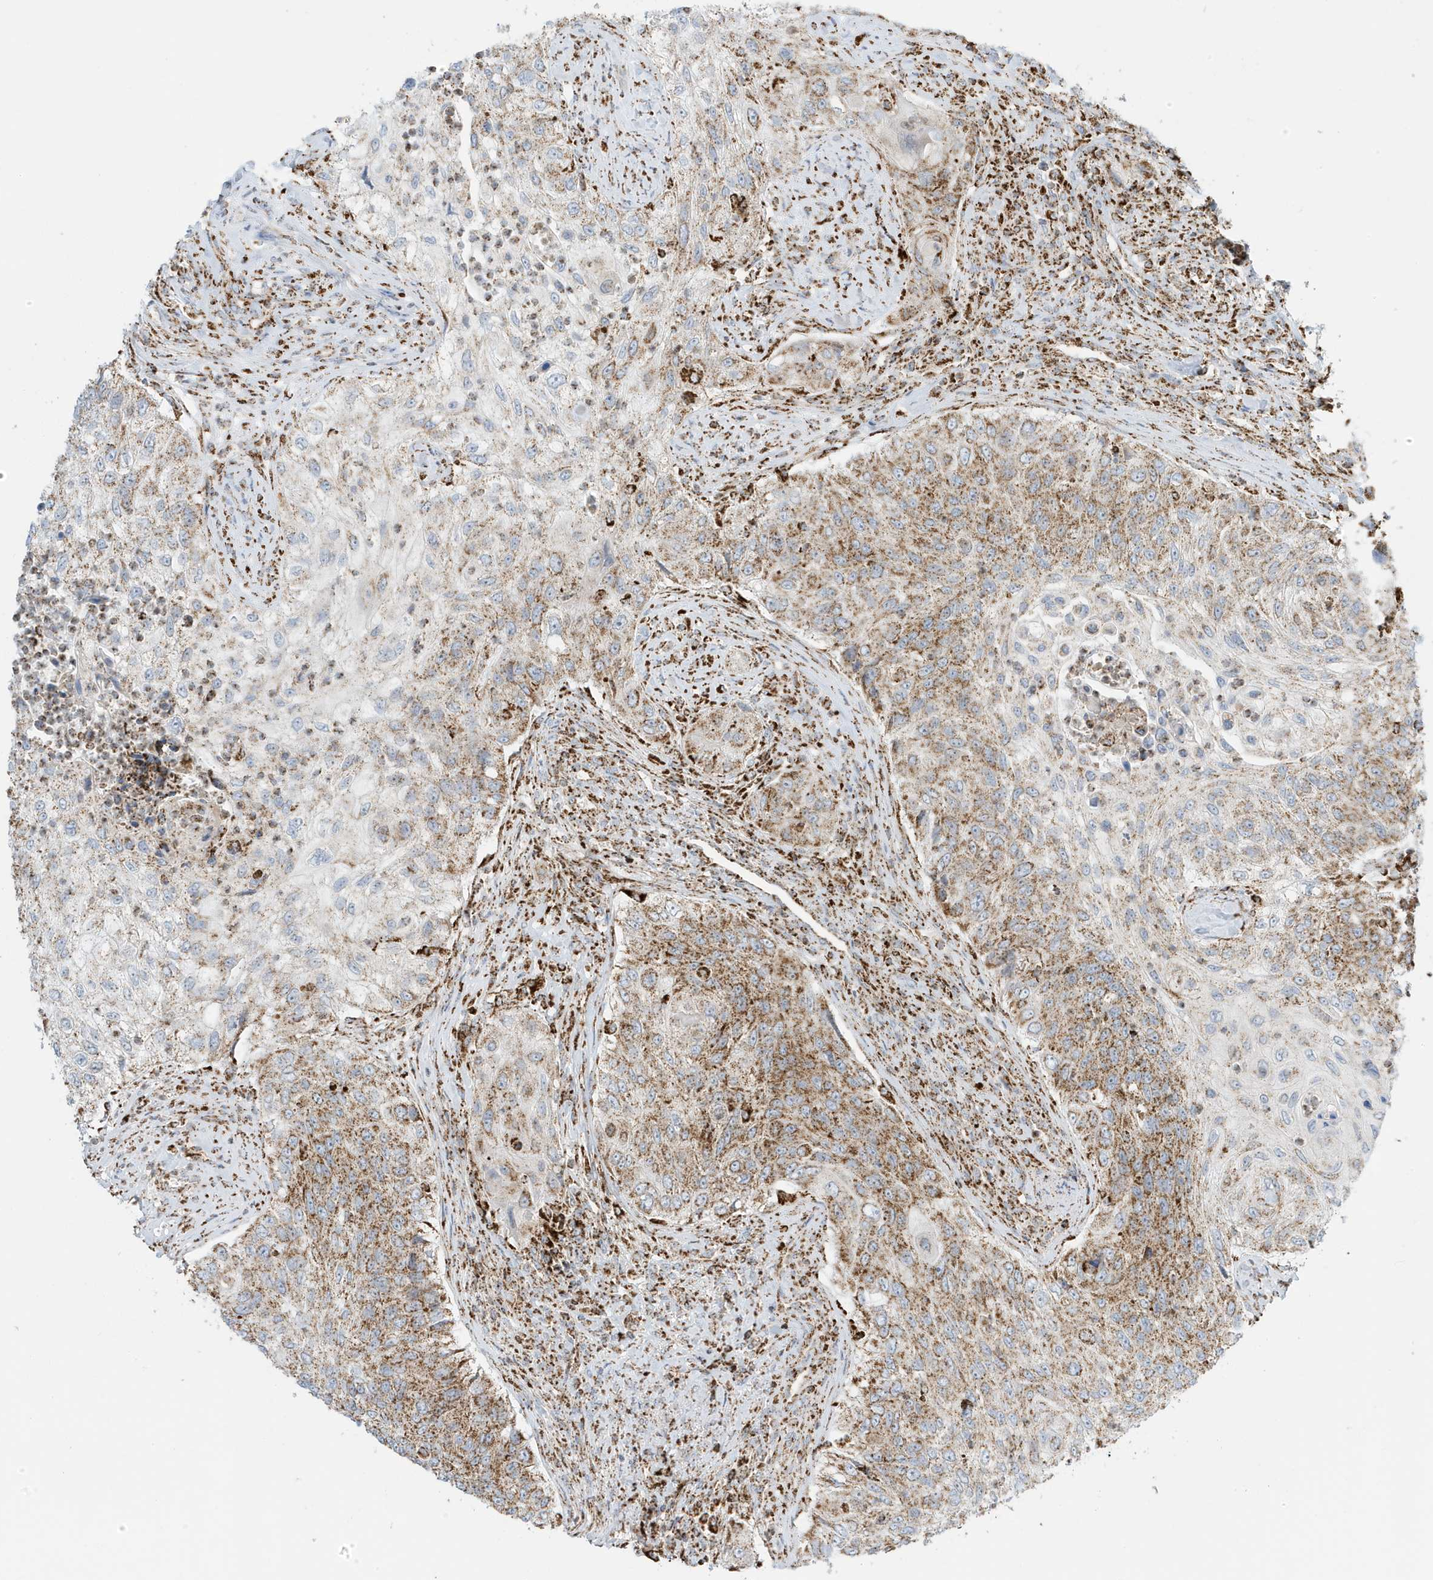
{"staining": {"intensity": "moderate", "quantity": ">75%", "location": "cytoplasmic/membranous"}, "tissue": "urothelial cancer", "cell_type": "Tumor cells", "image_type": "cancer", "snomed": [{"axis": "morphology", "description": "Urothelial carcinoma, High grade"}, {"axis": "topography", "description": "Urinary bladder"}], "caption": "A high-resolution image shows immunohistochemistry staining of urothelial cancer, which reveals moderate cytoplasmic/membranous expression in approximately >75% of tumor cells.", "gene": "ATP5ME", "patient": {"sex": "female", "age": 60}}